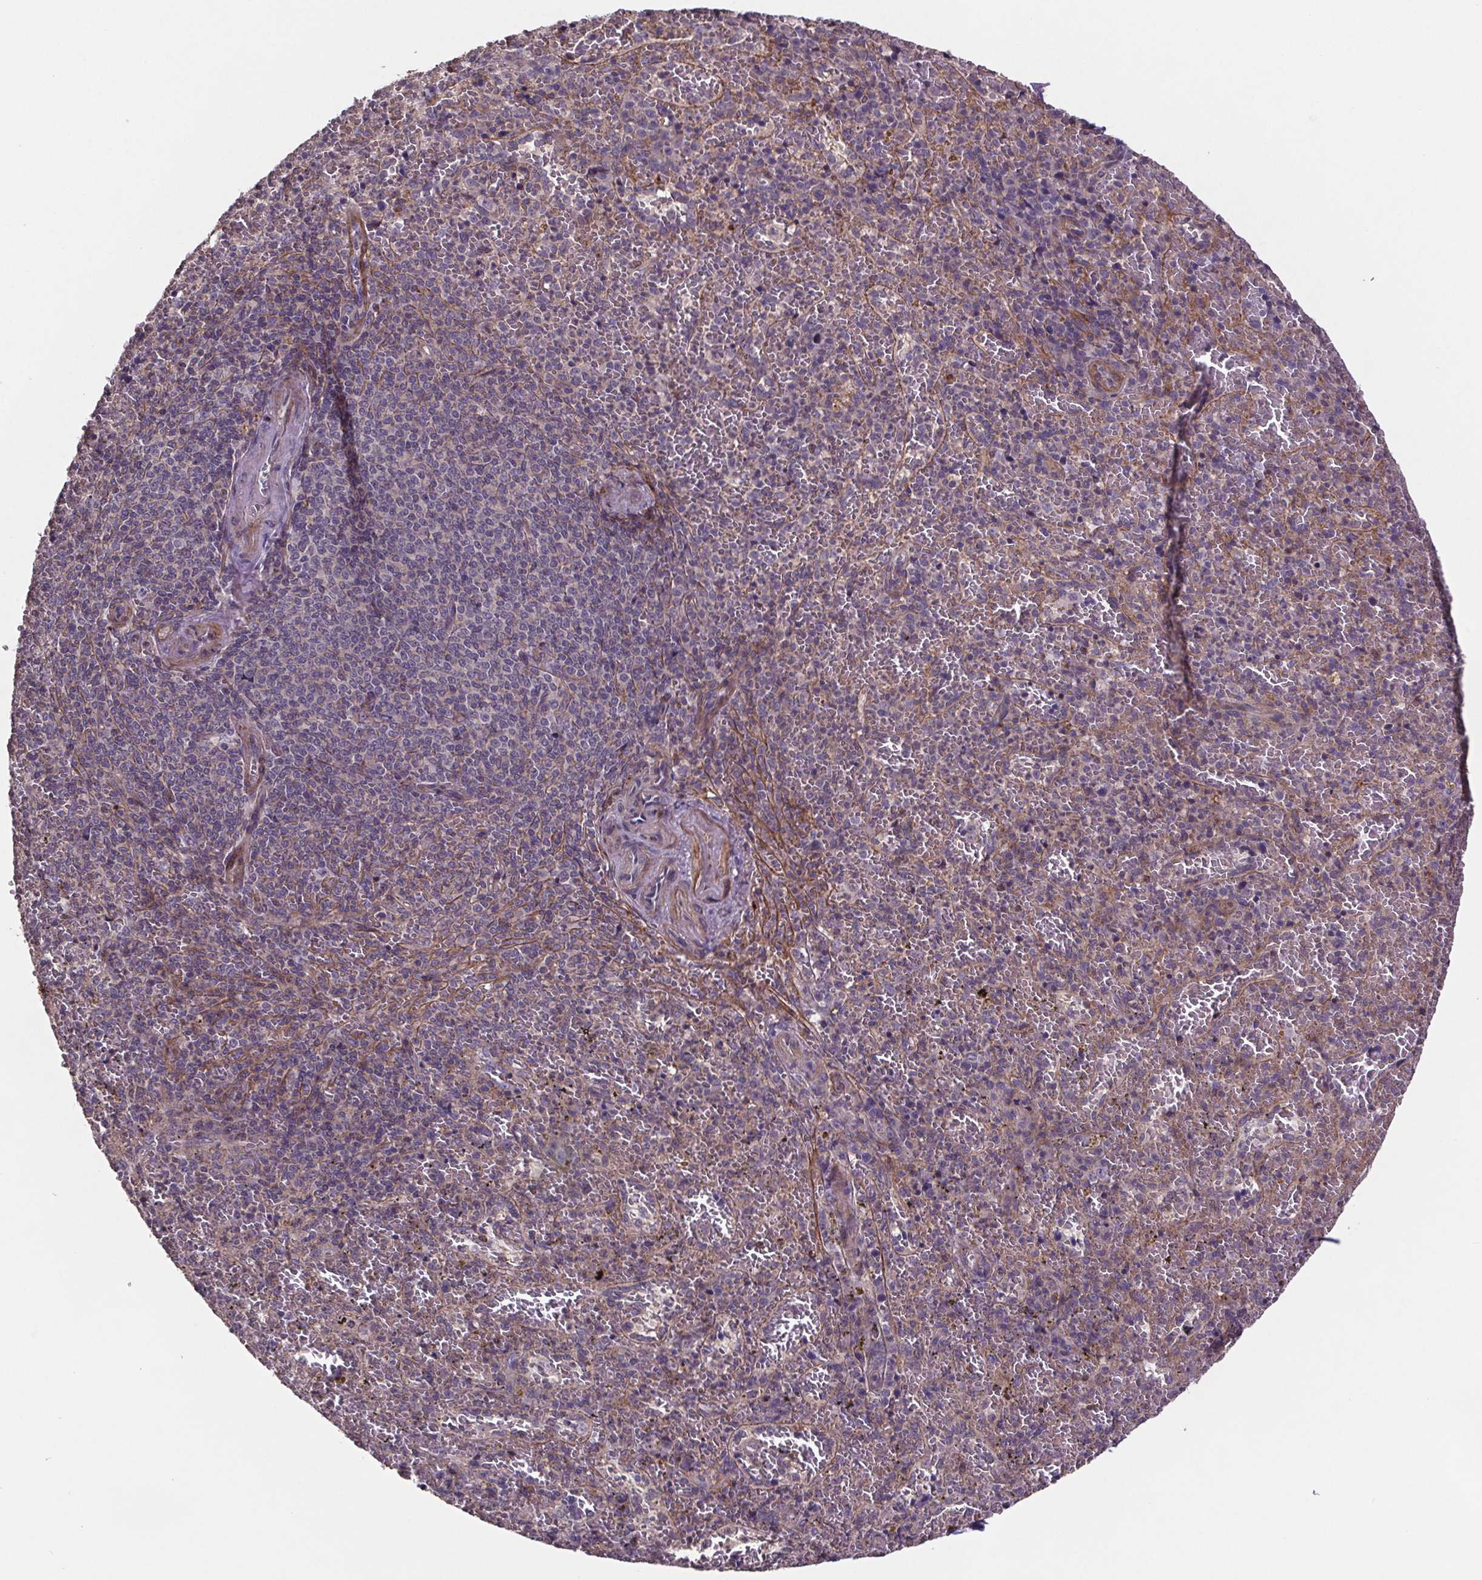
{"staining": {"intensity": "weak", "quantity": ">75%", "location": "cytoplasmic/membranous"}, "tissue": "spleen", "cell_type": "Cells in red pulp", "image_type": "normal", "snomed": [{"axis": "morphology", "description": "Normal tissue, NOS"}, {"axis": "topography", "description": "Spleen"}], "caption": "High-power microscopy captured an IHC histopathology image of benign spleen, revealing weak cytoplasmic/membranous positivity in about >75% of cells in red pulp. The protein of interest is shown in brown color, while the nuclei are stained blue.", "gene": "CLN3", "patient": {"sex": "female", "age": 50}}